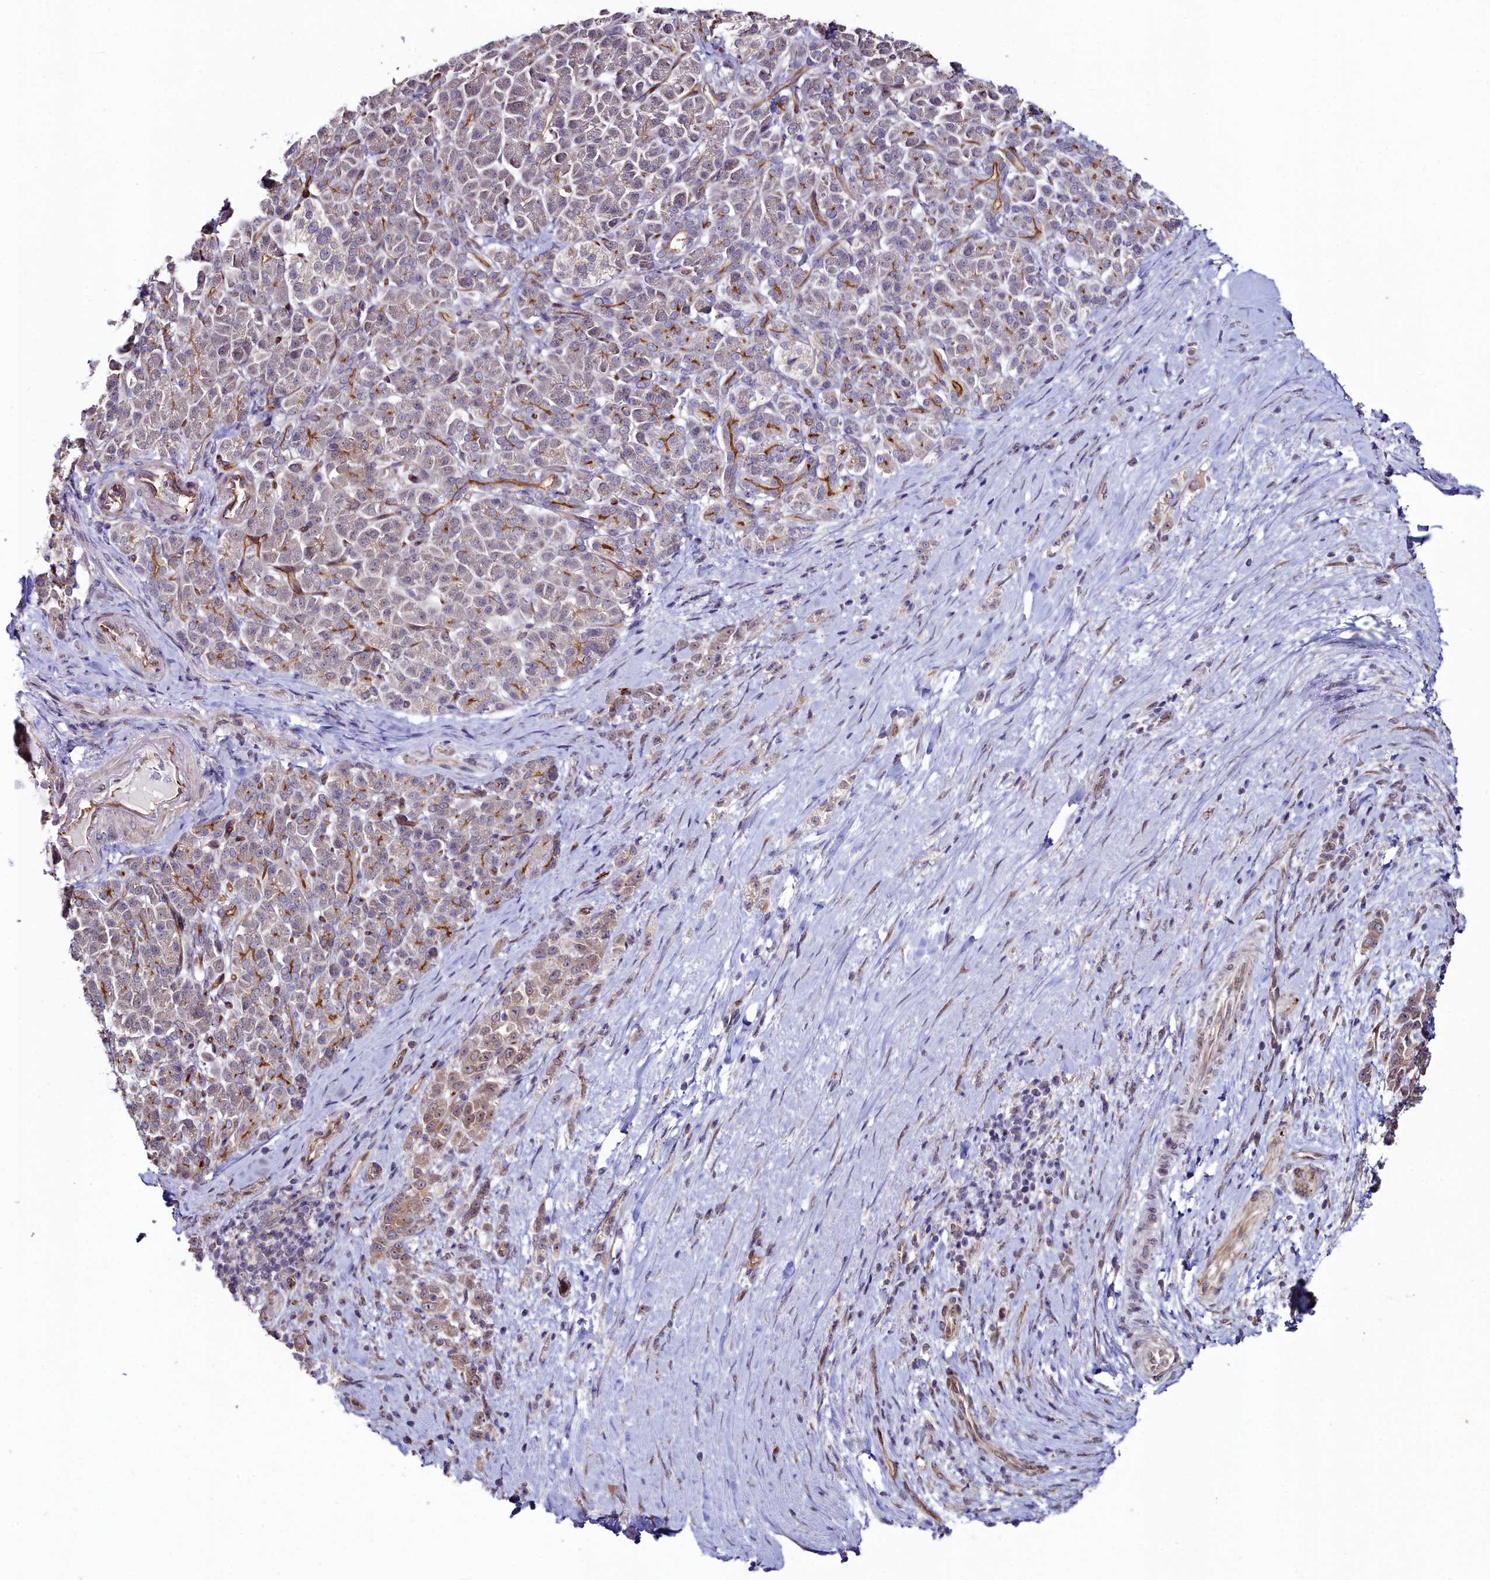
{"staining": {"intensity": "moderate", "quantity": ">75%", "location": "cytoplasmic/membranous"}, "tissue": "pancreatic cancer", "cell_type": "Tumor cells", "image_type": "cancer", "snomed": [{"axis": "morphology", "description": "Normal tissue, NOS"}, {"axis": "morphology", "description": "Adenocarcinoma, NOS"}, {"axis": "topography", "description": "Pancreas"}], "caption": "DAB (3,3'-diaminobenzidine) immunohistochemical staining of human adenocarcinoma (pancreatic) exhibits moderate cytoplasmic/membranous protein expression in approximately >75% of tumor cells.", "gene": "C4orf19", "patient": {"sex": "female", "age": 64}}